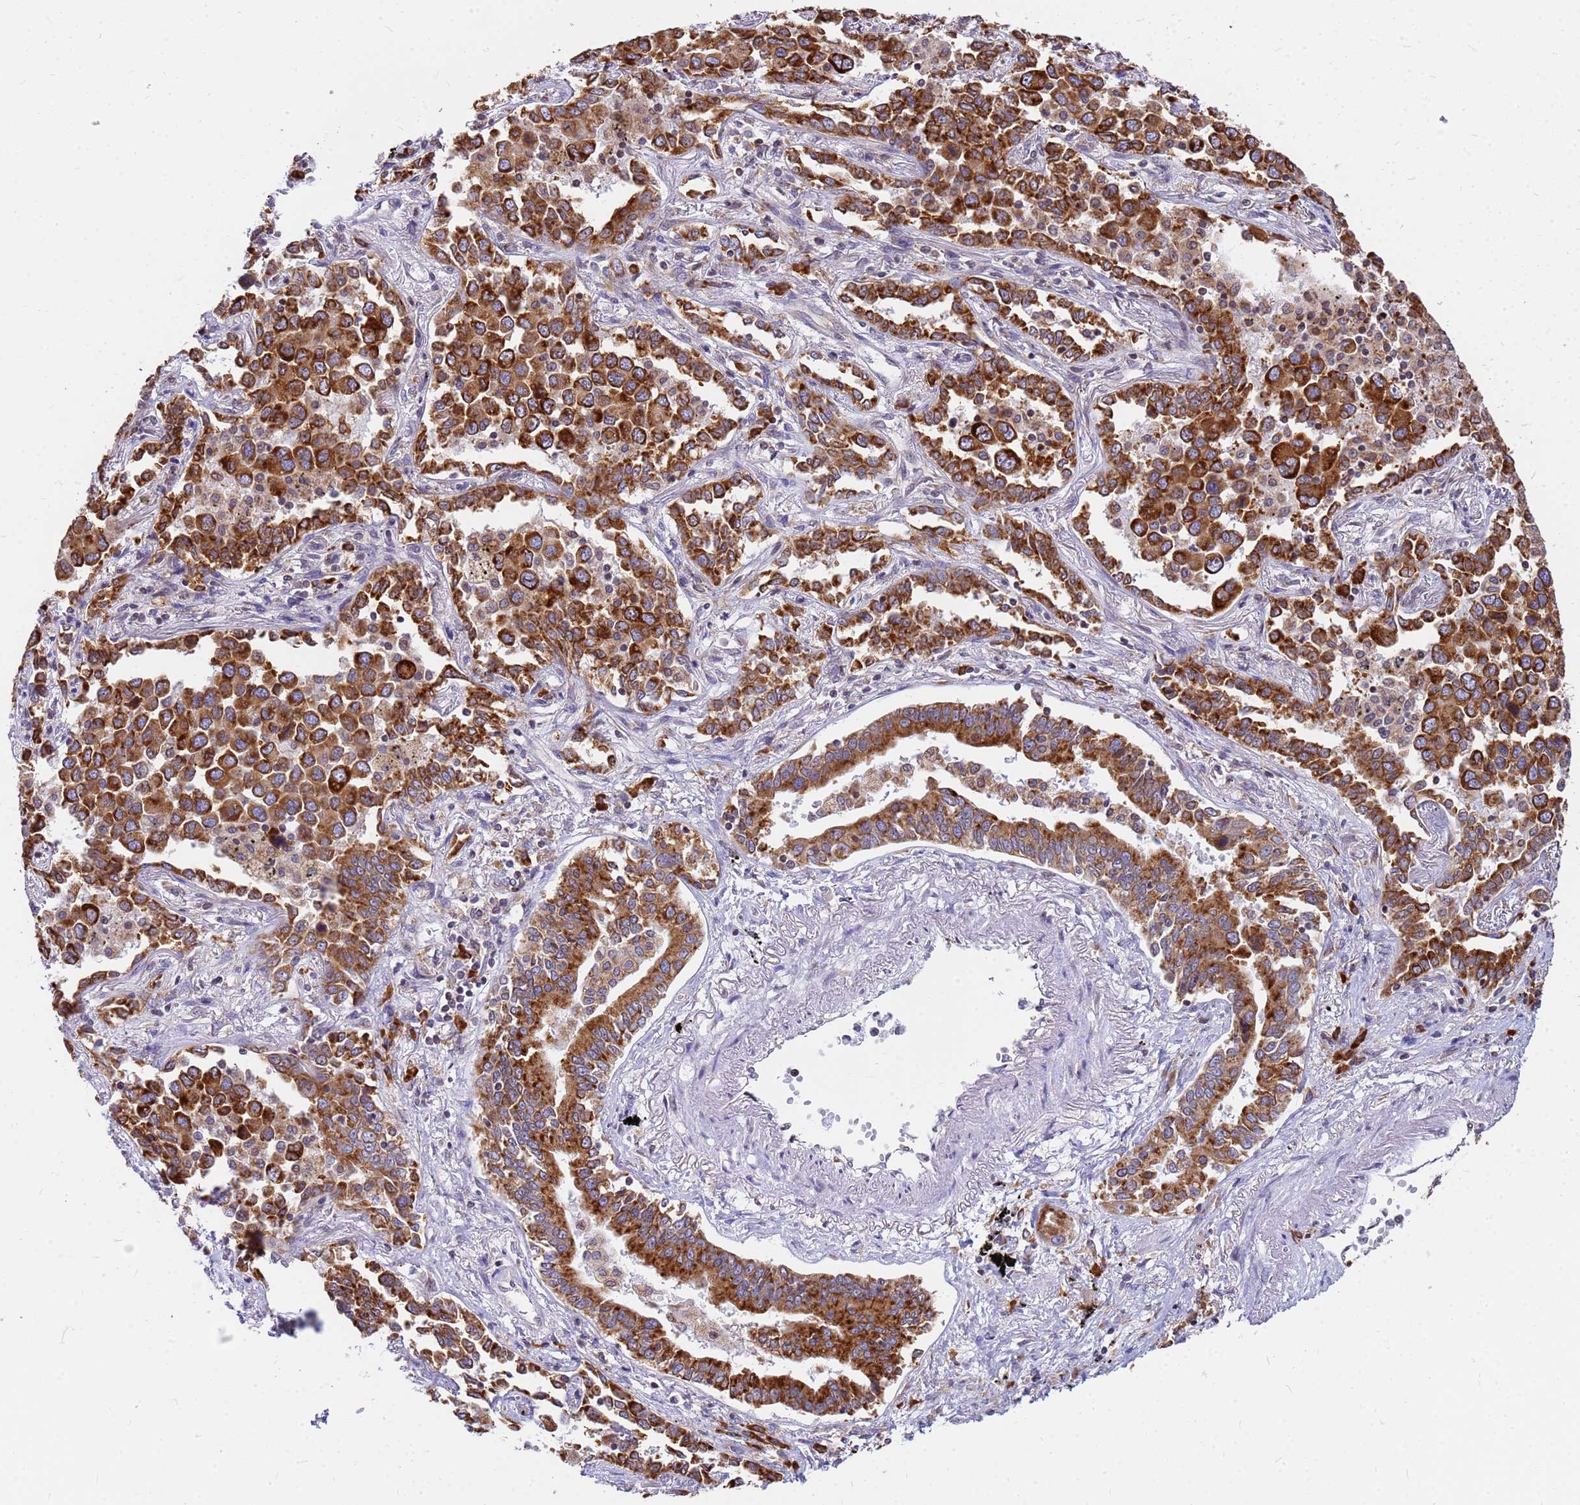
{"staining": {"intensity": "strong", "quantity": ">75%", "location": "cytoplasmic/membranous"}, "tissue": "lung cancer", "cell_type": "Tumor cells", "image_type": "cancer", "snomed": [{"axis": "morphology", "description": "Adenocarcinoma, NOS"}, {"axis": "topography", "description": "Lung"}], "caption": "IHC (DAB (3,3'-diaminobenzidine)) staining of human lung adenocarcinoma exhibits strong cytoplasmic/membranous protein staining in about >75% of tumor cells.", "gene": "SSR4", "patient": {"sex": "male", "age": 67}}